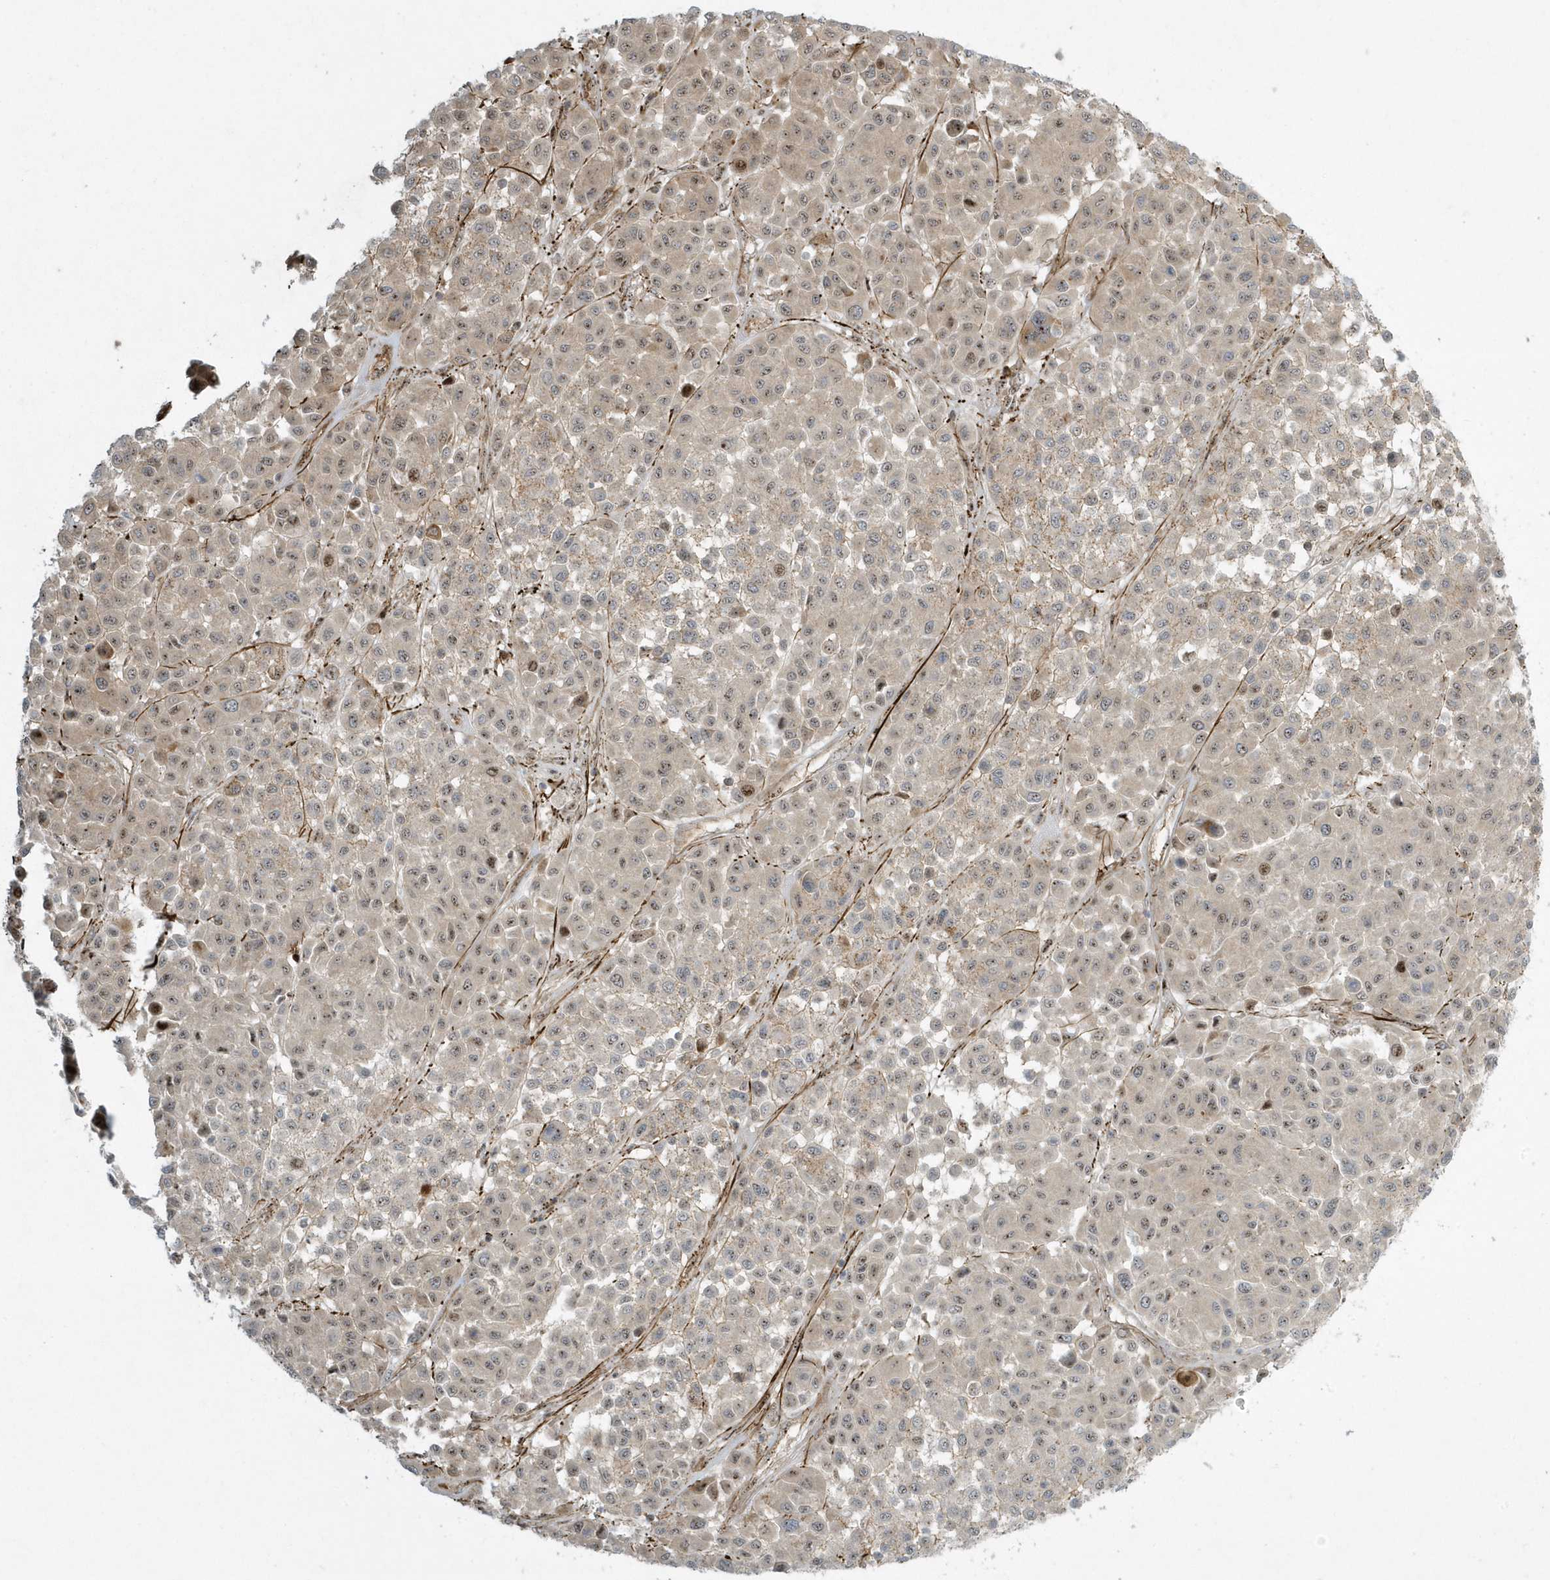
{"staining": {"intensity": "weak", "quantity": "25%-75%", "location": "nuclear"}, "tissue": "melanoma", "cell_type": "Tumor cells", "image_type": "cancer", "snomed": [{"axis": "morphology", "description": "Malignant melanoma, Metastatic site"}, {"axis": "topography", "description": "Soft tissue"}], "caption": "Melanoma was stained to show a protein in brown. There is low levels of weak nuclear positivity in about 25%-75% of tumor cells.", "gene": "MASP2", "patient": {"sex": "male", "age": 41}}